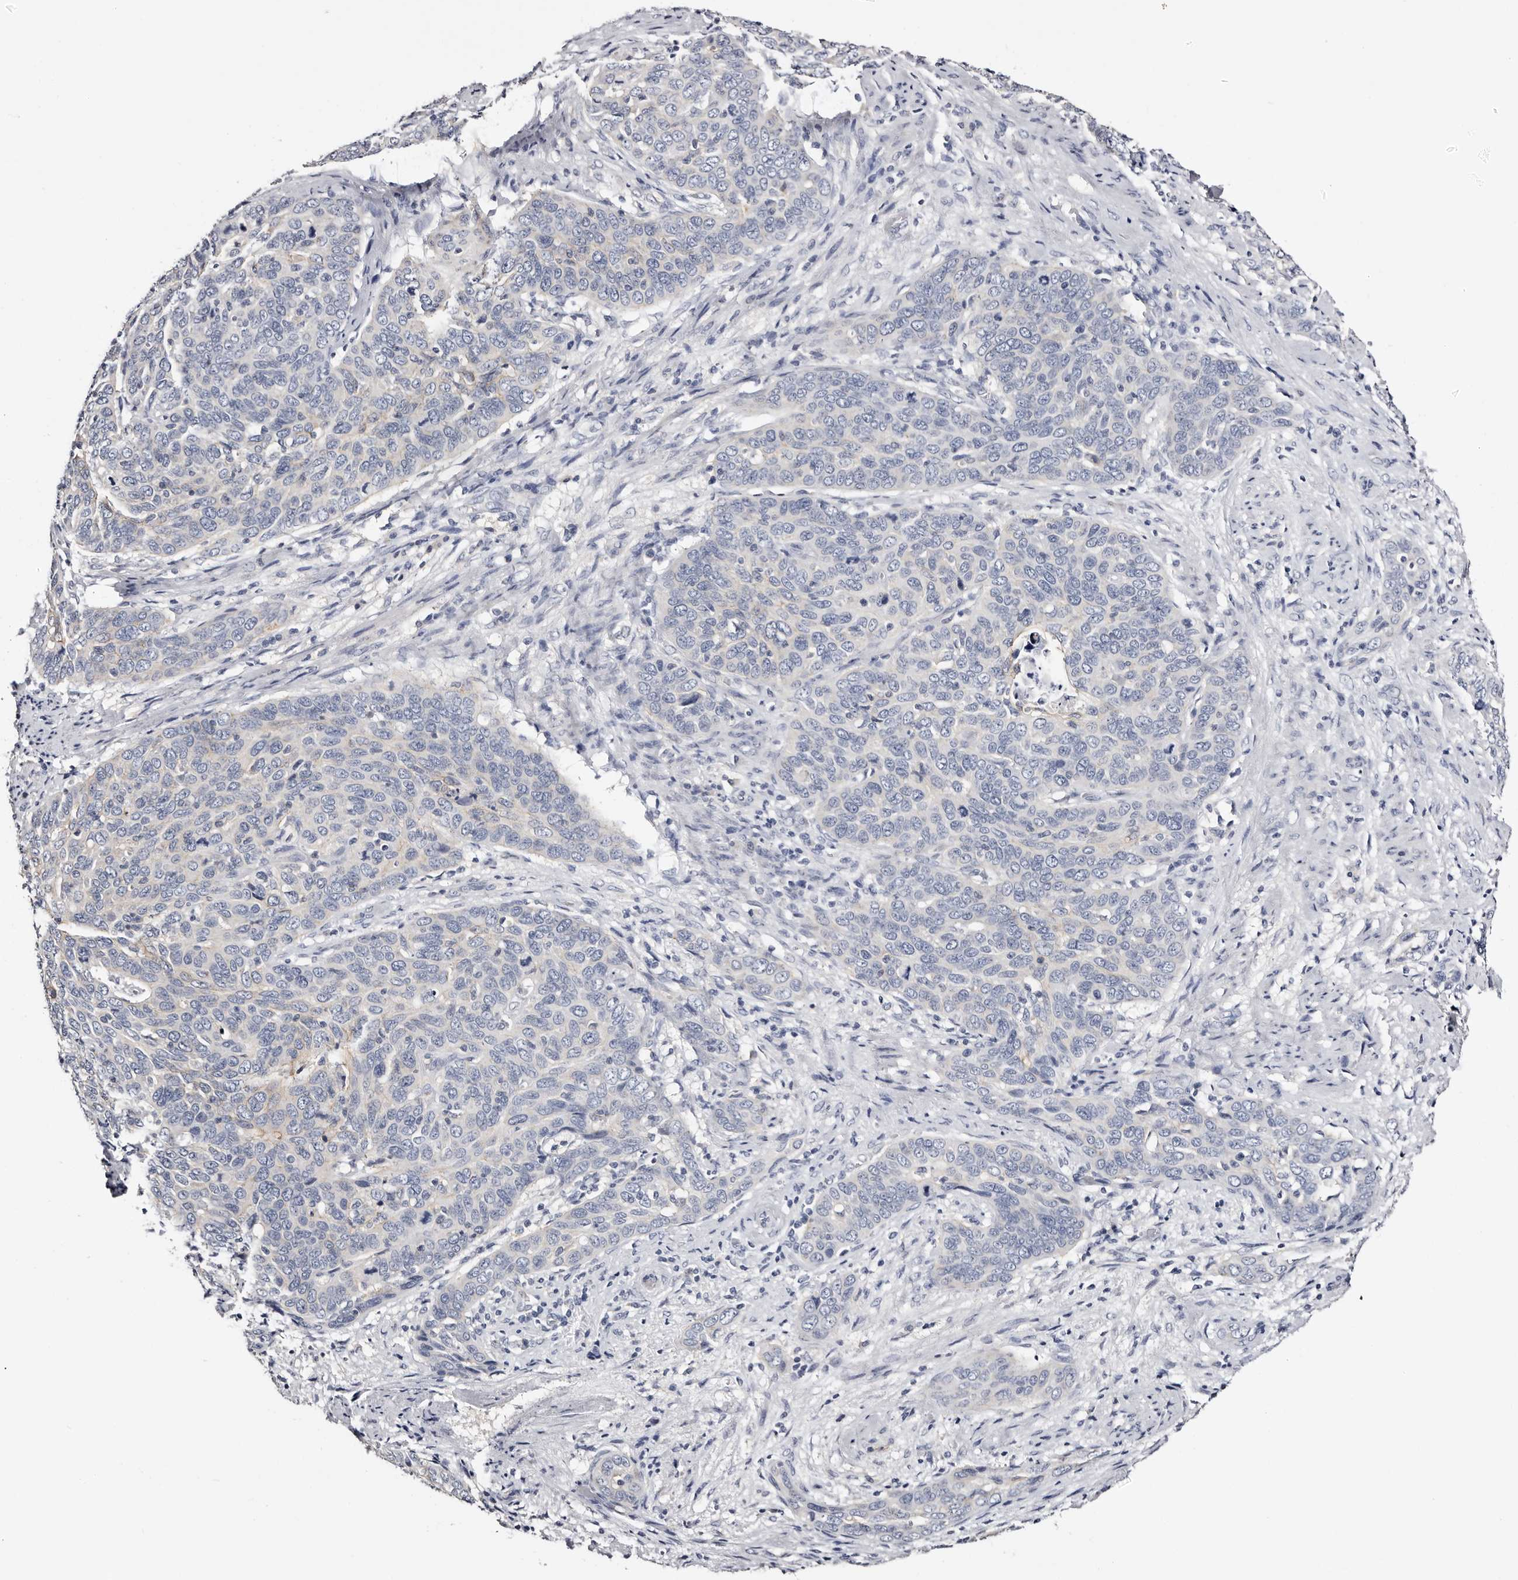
{"staining": {"intensity": "negative", "quantity": "none", "location": "none"}, "tissue": "cervical cancer", "cell_type": "Tumor cells", "image_type": "cancer", "snomed": [{"axis": "morphology", "description": "Squamous cell carcinoma, NOS"}, {"axis": "topography", "description": "Cervix"}], "caption": "IHC of human cervical cancer shows no positivity in tumor cells.", "gene": "ROM1", "patient": {"sex": "female", "age": 60}}